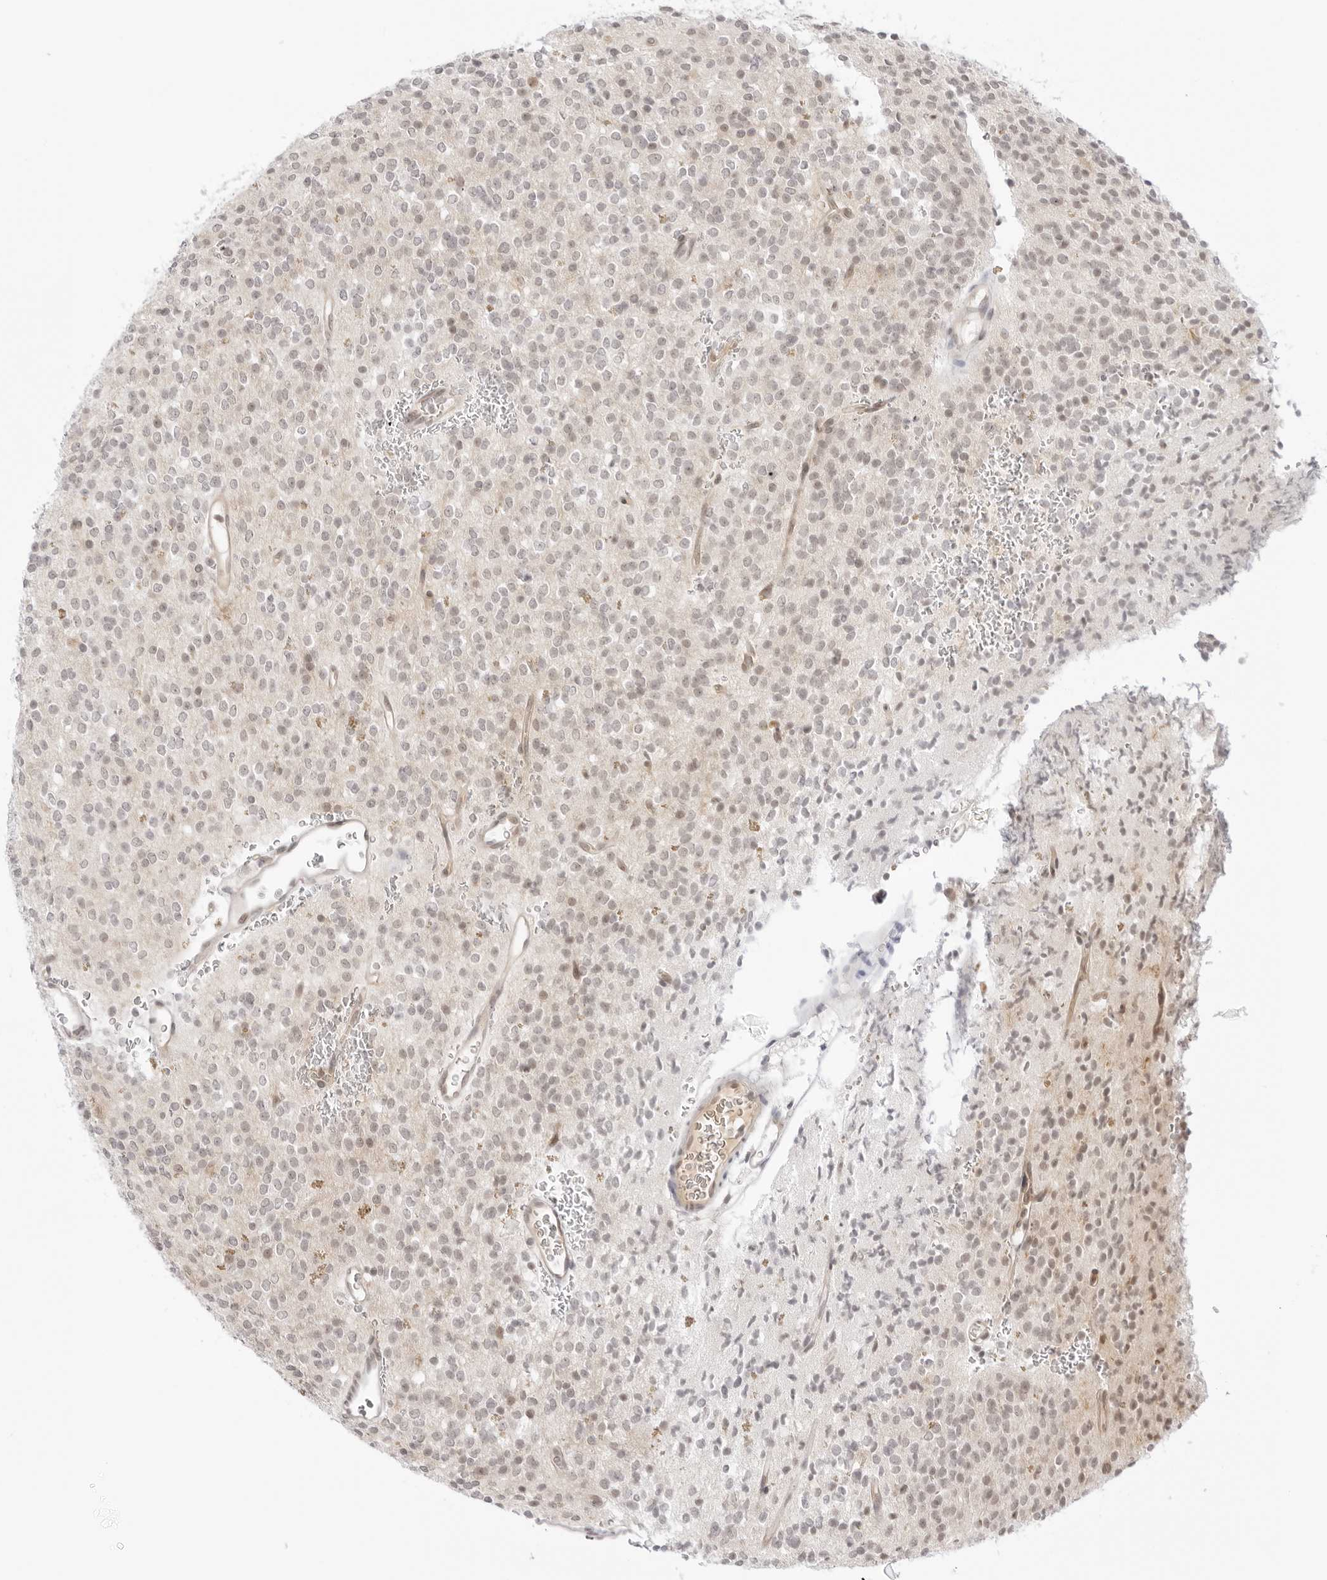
{"staining": {"intensity": "weak", "quantity": "25%-75%", "location": "nuclear"}, "tissue": "glioma", "cell_type": "Tumor cells", "image_type": "cancer", "snomed": [{"axis": "morphology", "description": "Glioma, malignant, High grade"}, {"axis": "topography", "description": "Brain"}], "caption": "Immunohistochemistry (IHC) histopathology image of human glioma stained for a protein (brown), which demonstrates low levels of weak nuclear positivity in approximately 25%-75% of tumor cells.", "gene": "MED18", "patient": {"sex": "male", "age": 34}}